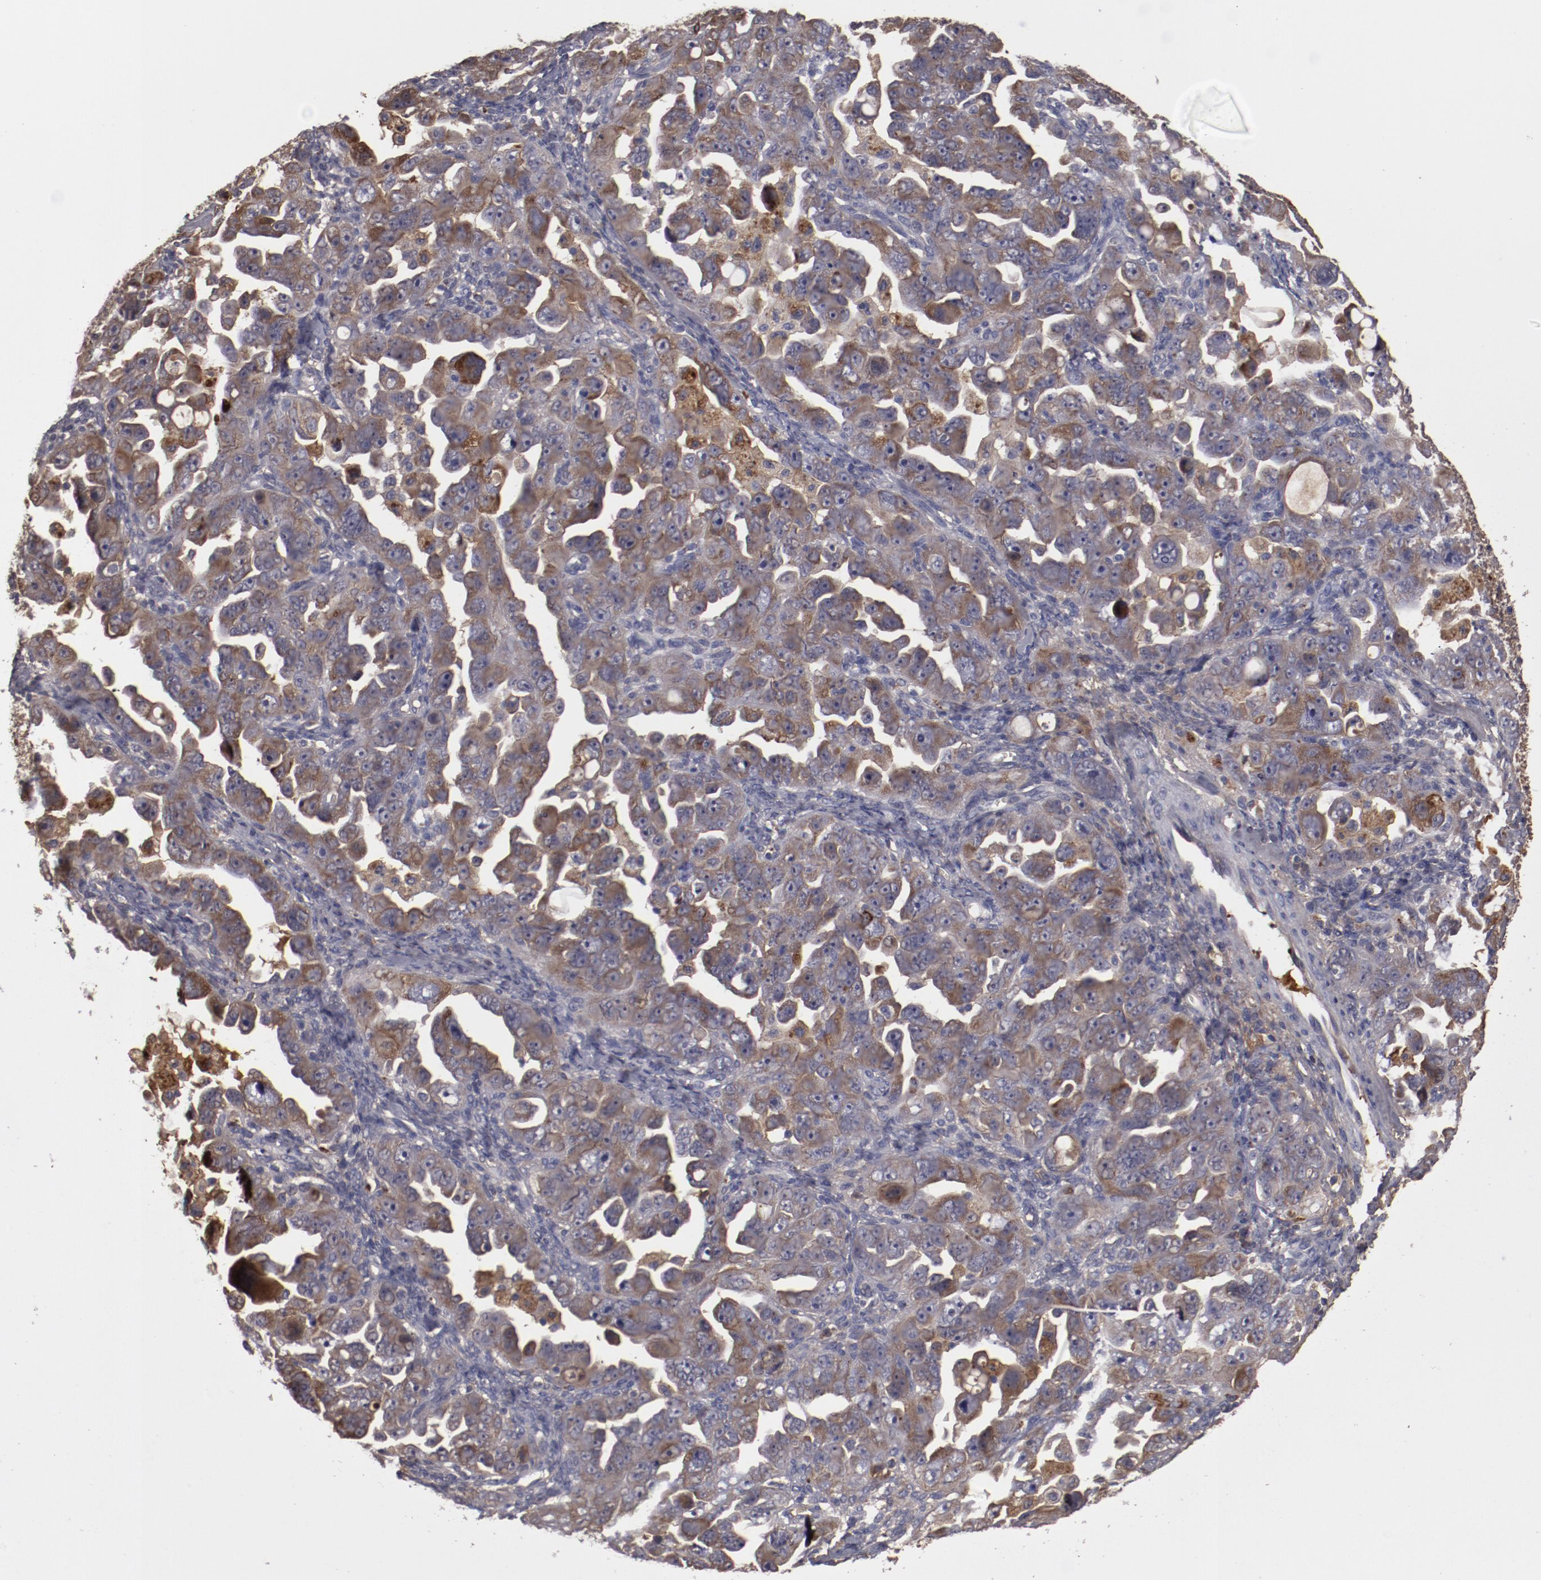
{"staining": {"intensity": "moderate", "quantity": "25%-75%", "location": "cytoplasmic/membranous"}, "tissue": "ovarian cancer", "cell_type": "Tumor cells", "image_type": "cancer", "snomed": [{"axis": "morphology", "description": "Cystadenocarcinoma, serous, NOS"}, {"axis": "topography", "description": "Ovary"}], "caption": "Immunohistochemical staining of human ovarian cancer displays medium levels of moderate cytoplasmic/membranous protein expression in about 25%-75% of tumor cells.", "gene": "CP", "patient": {"sex": "female", "age": 66}}